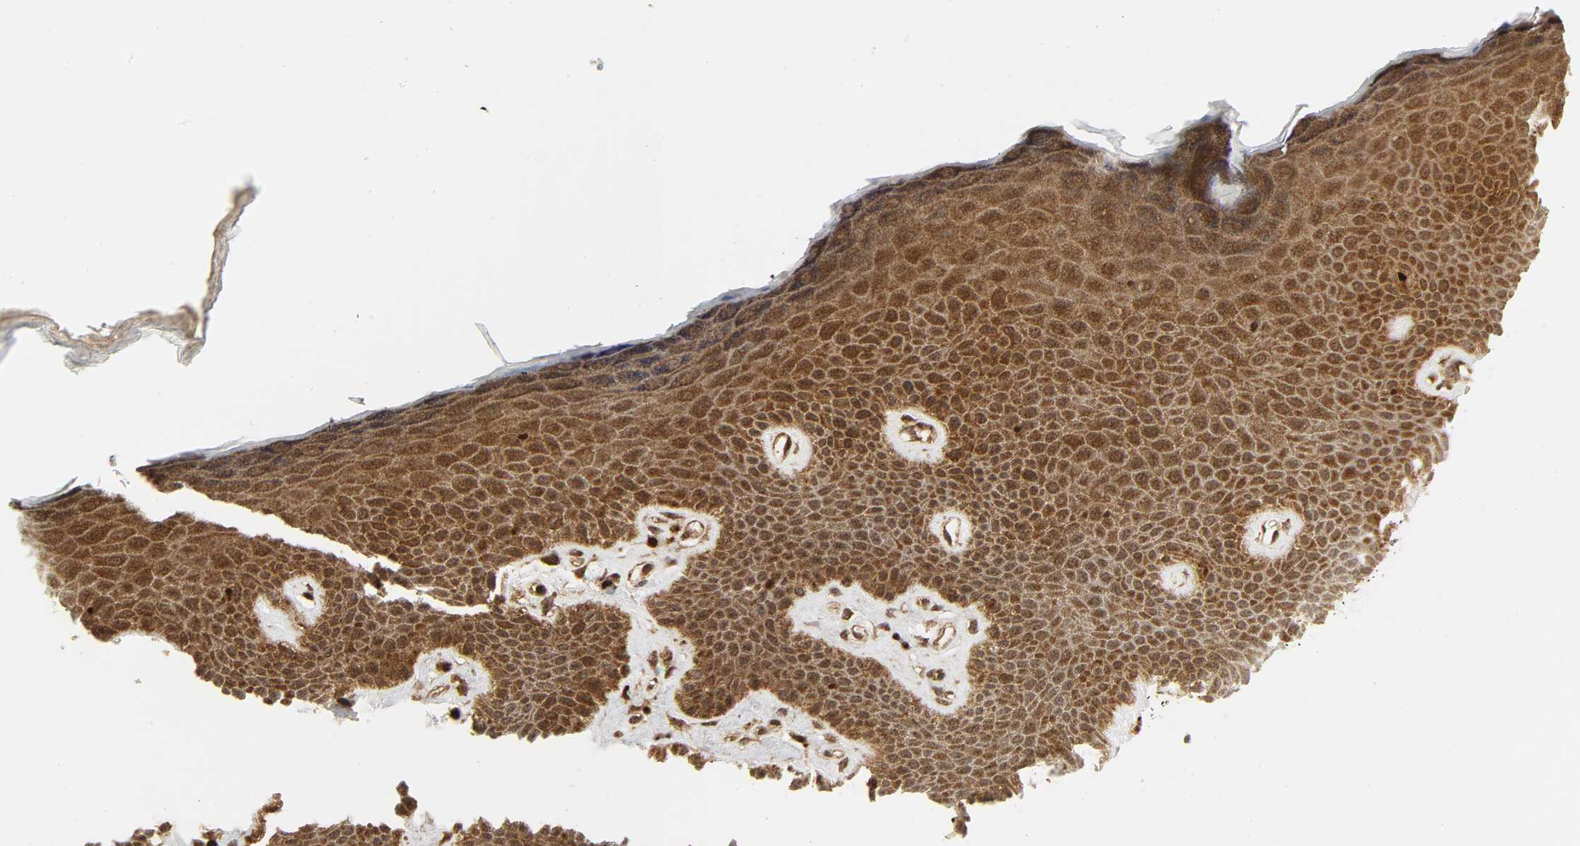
{"staining": {"intensity": "strong", "quantity": ">75%", "location": "cytoplasmic/membranous"}, "tissue": "skin", "cell_type": "Epidermal cells", "image_type": "normal", "snomed": [{"axis": "morphology", "description": "Normal tissue, NOS"}, {"axis": "topography", "description": "Anal"}], "caption": "DAB immunohistochemical staining of unremarkable human skin shows strong cytoplasmic/membranous protein staining in about >75% of epidermal cells.", "gene": "CHUK", "patient": {"sex": "female", "age": 46}}